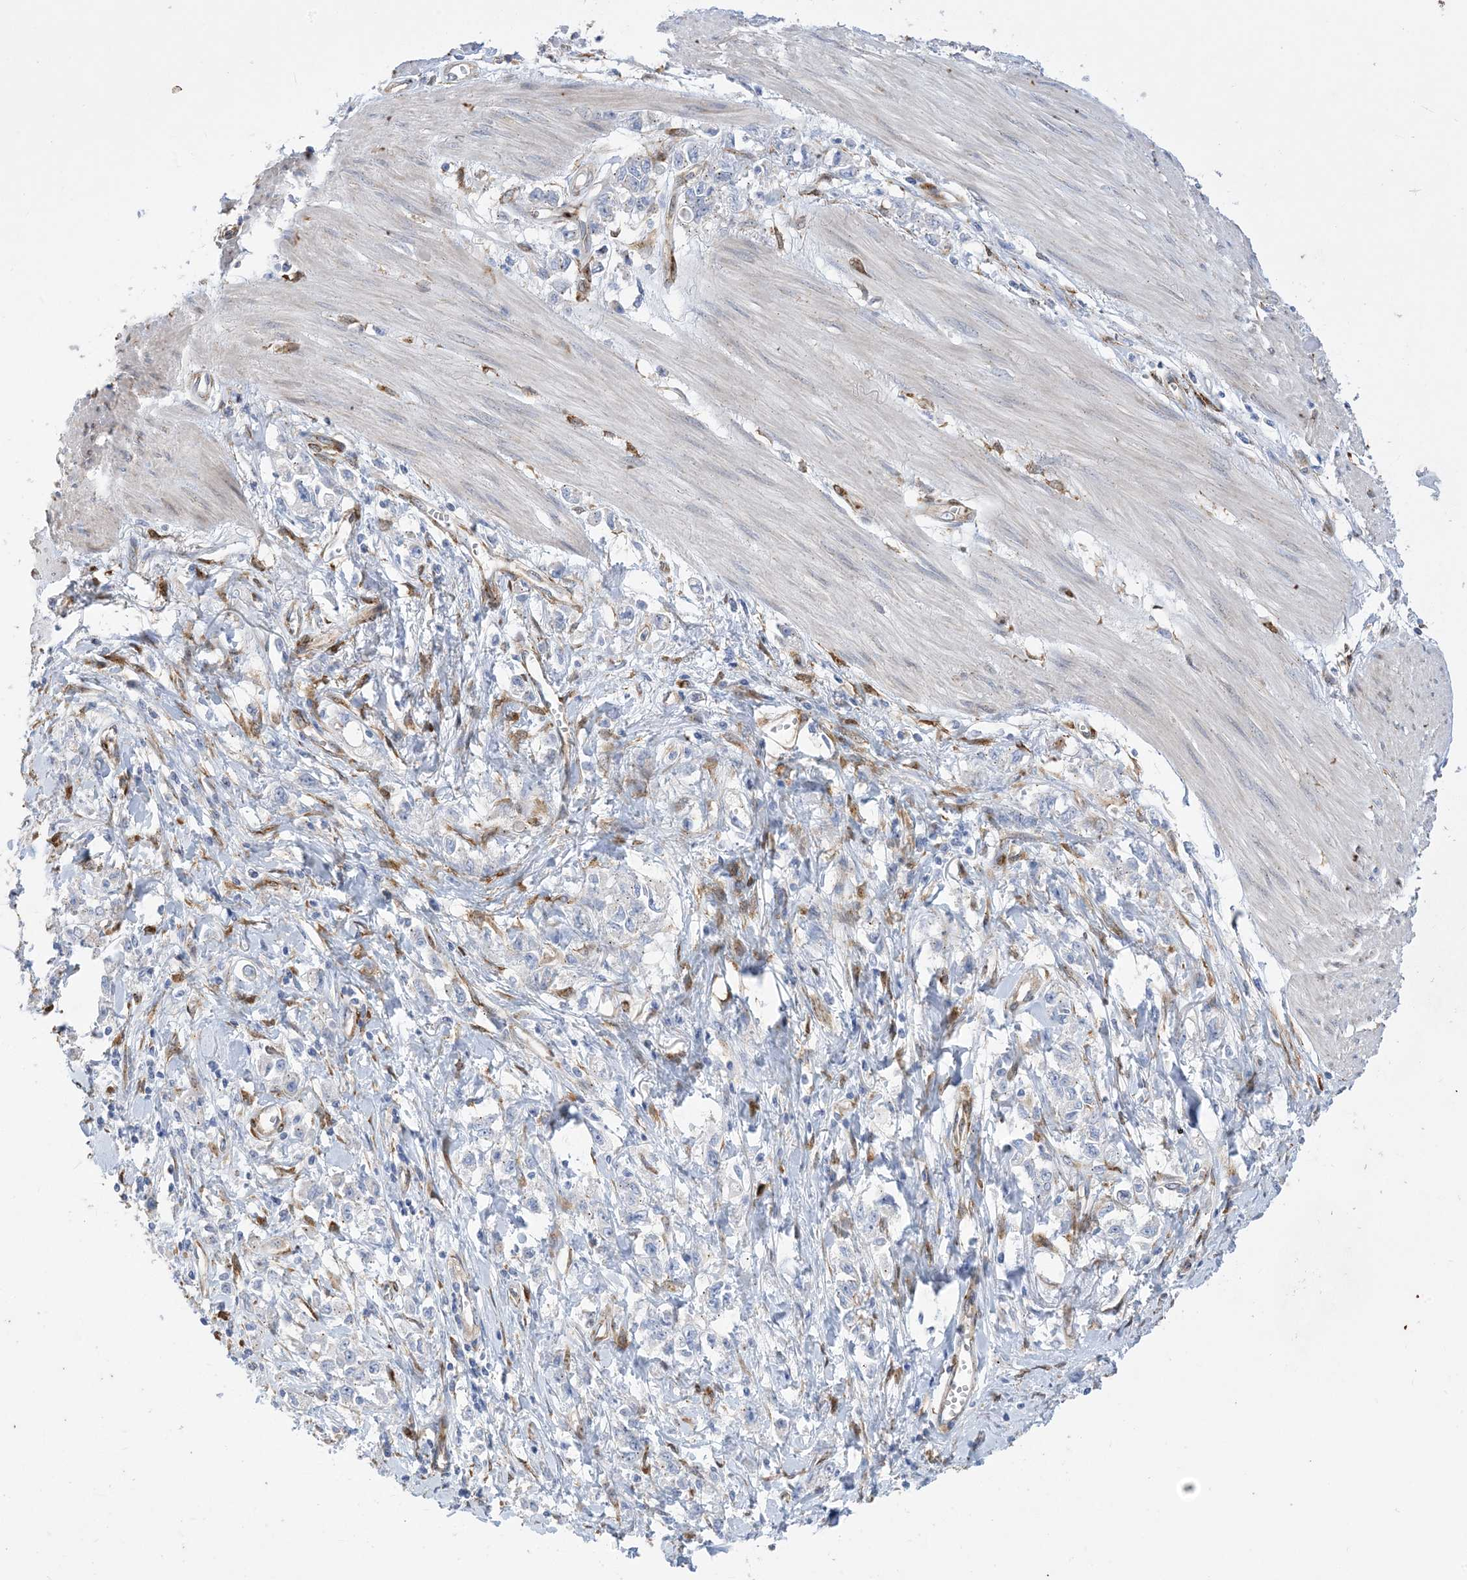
{"staining": {"intensity": "negative", "quantity": "none", "location": "none"}, "tissue": "stomach cancer", "cell_type": "Tumor cells", "image_type": "cancer", "snomed": [{"axis": "morphology", "description": "Adenocarcinoma, NOS"}, {"axis": "topography", "description": "Stomach"}], "caption": "This is a photomicrograph of IHC staining of stomach cancer (adenocarcinoma), which shows no staining in tumor cells.", "gene": "RBMS3", "patient": {"sex": "female", "age": 76}}